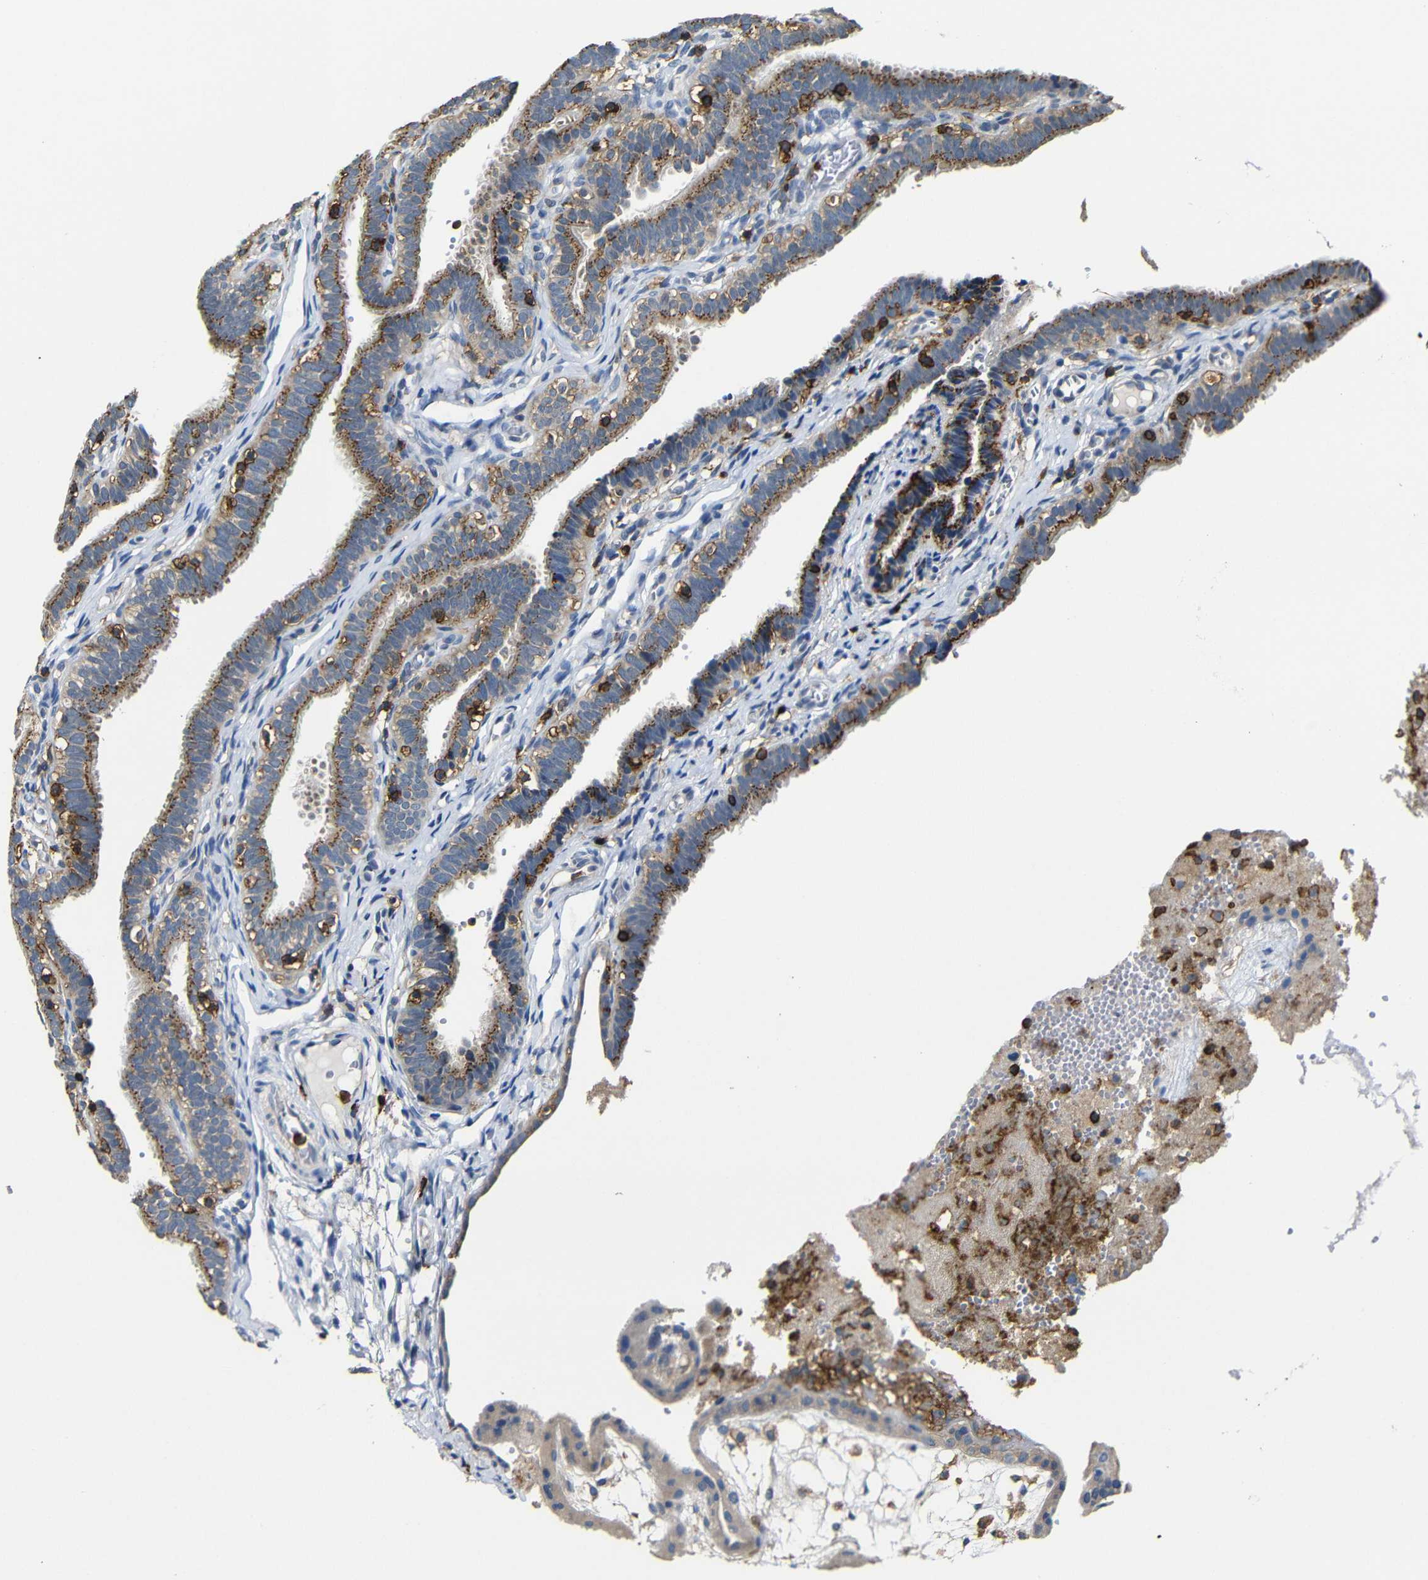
{"staining": {"intensity": "moderate", "quantity": ">75%", "location": "cytoplasmic/membranous"}, "tissue": "fallopian tube", "cell_type": "Glandular cells", "image_type": "normal", "snomed": [{"axis": "morphology", "description": "Normal tissue, NOS"}, {"axis": "topography", "description": "Fallopian tube"}, {"axis": "topography", "description": "Placenta"}], "caption": "There is medium levels of moderate cytoplasmic/membranous positivity in glandular cells of benign fallopian tube, as demonstrated by immunohistochemical staining (brown color).", "gene": "P2RY12", "patient": {"sex": "female", "age": 34}}